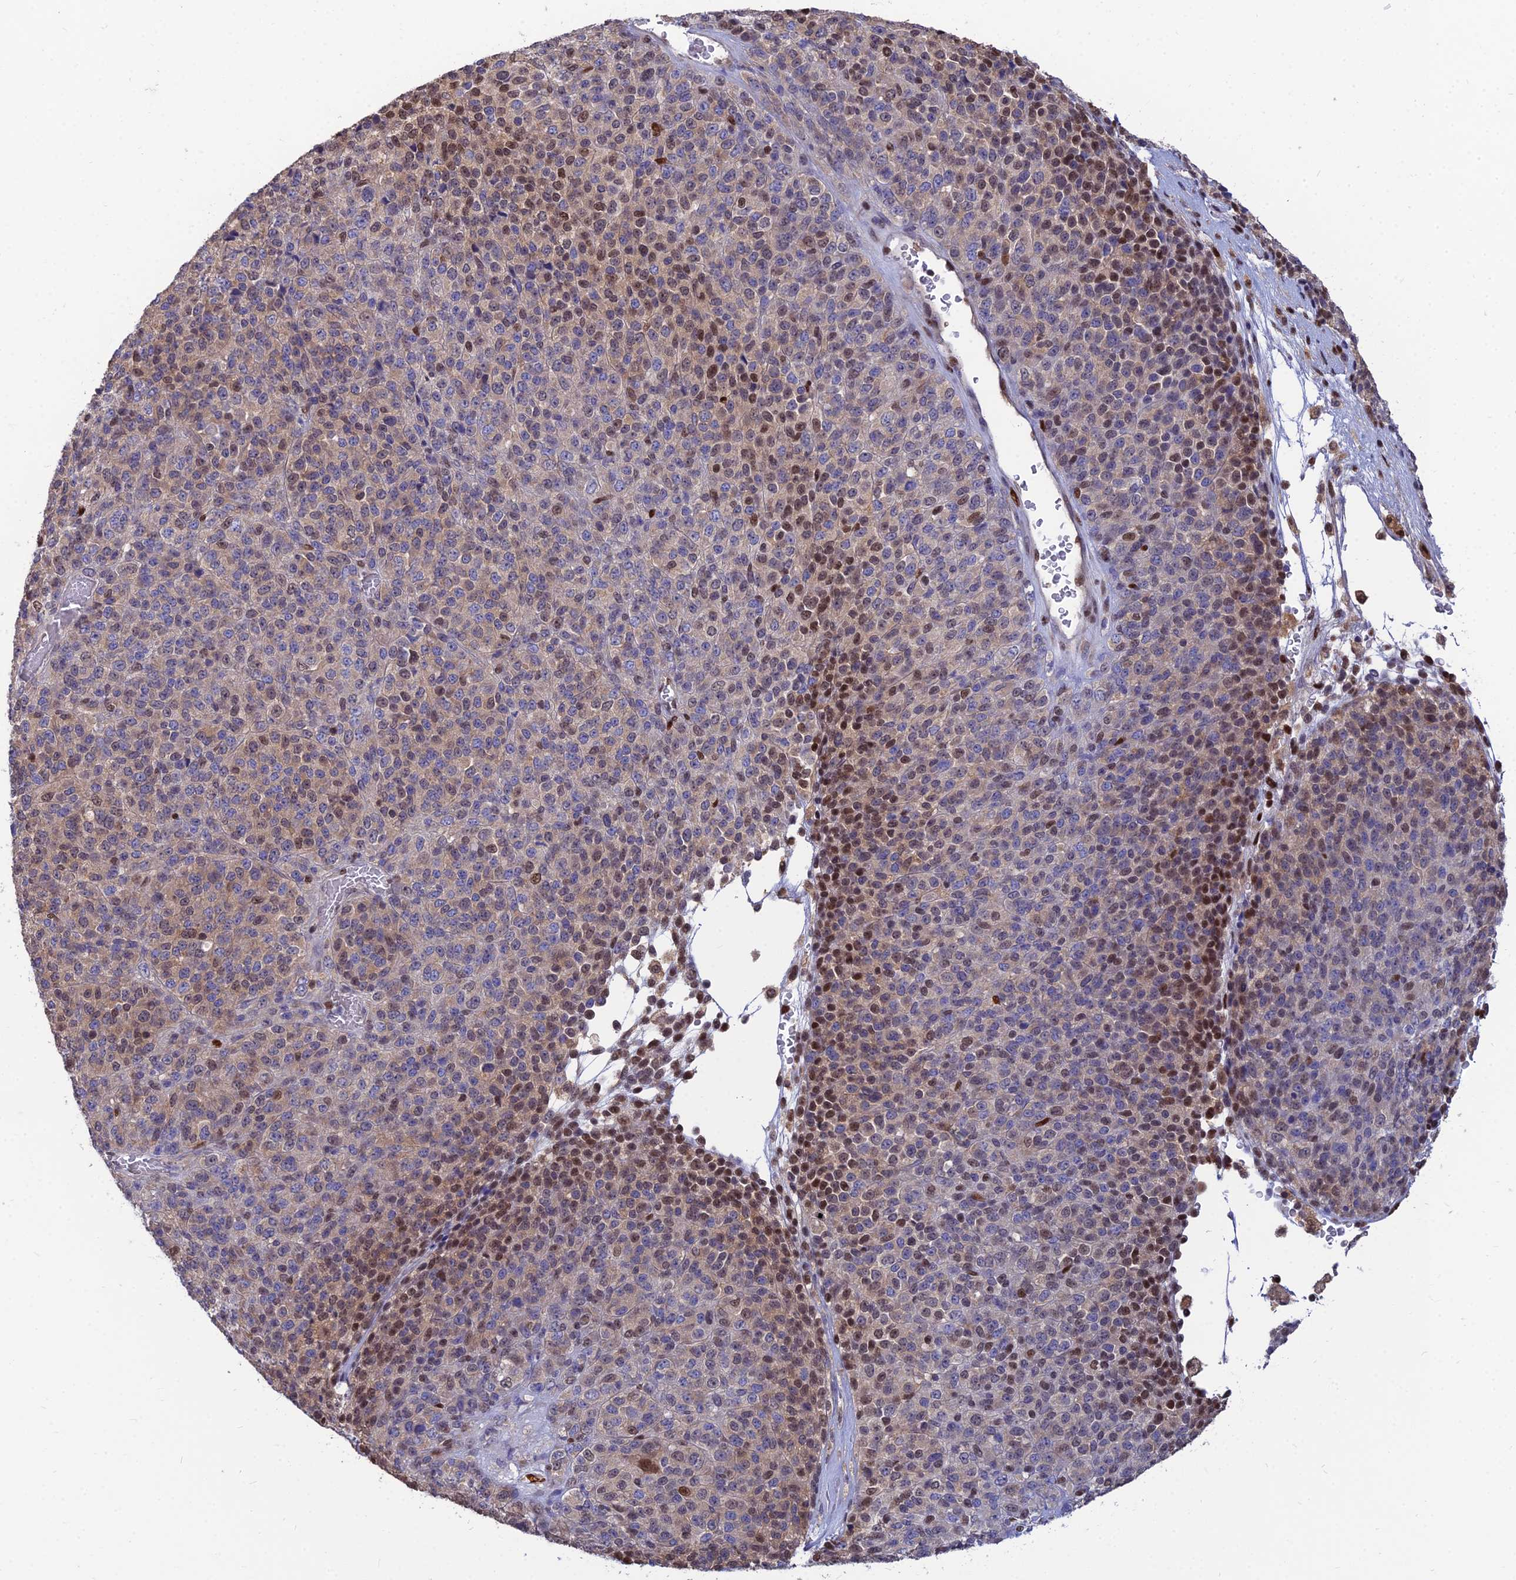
{"staining": {"intensity": "moderate", "quantity": "25%-75%", "location": "nuclear"}, "tissue": "melanoma", "cell_type": "Tumor cells", "image_type": "cancer", "snomed": [{"axis": "morphology", "description": "Malignant melanoma, Metastatic site"}, {"axis": "topography", "description": "Brain"}], "caption": "Melanoma stained with DAB (3,3'-diaminobenzidine) immunohistochemistry (IHC) exhibits medium levels of moderate nuclear expression in about 25%-75% of tumor cells.", "gene": "DNPEP", "patient": {"sex": "female", "age": 56}}